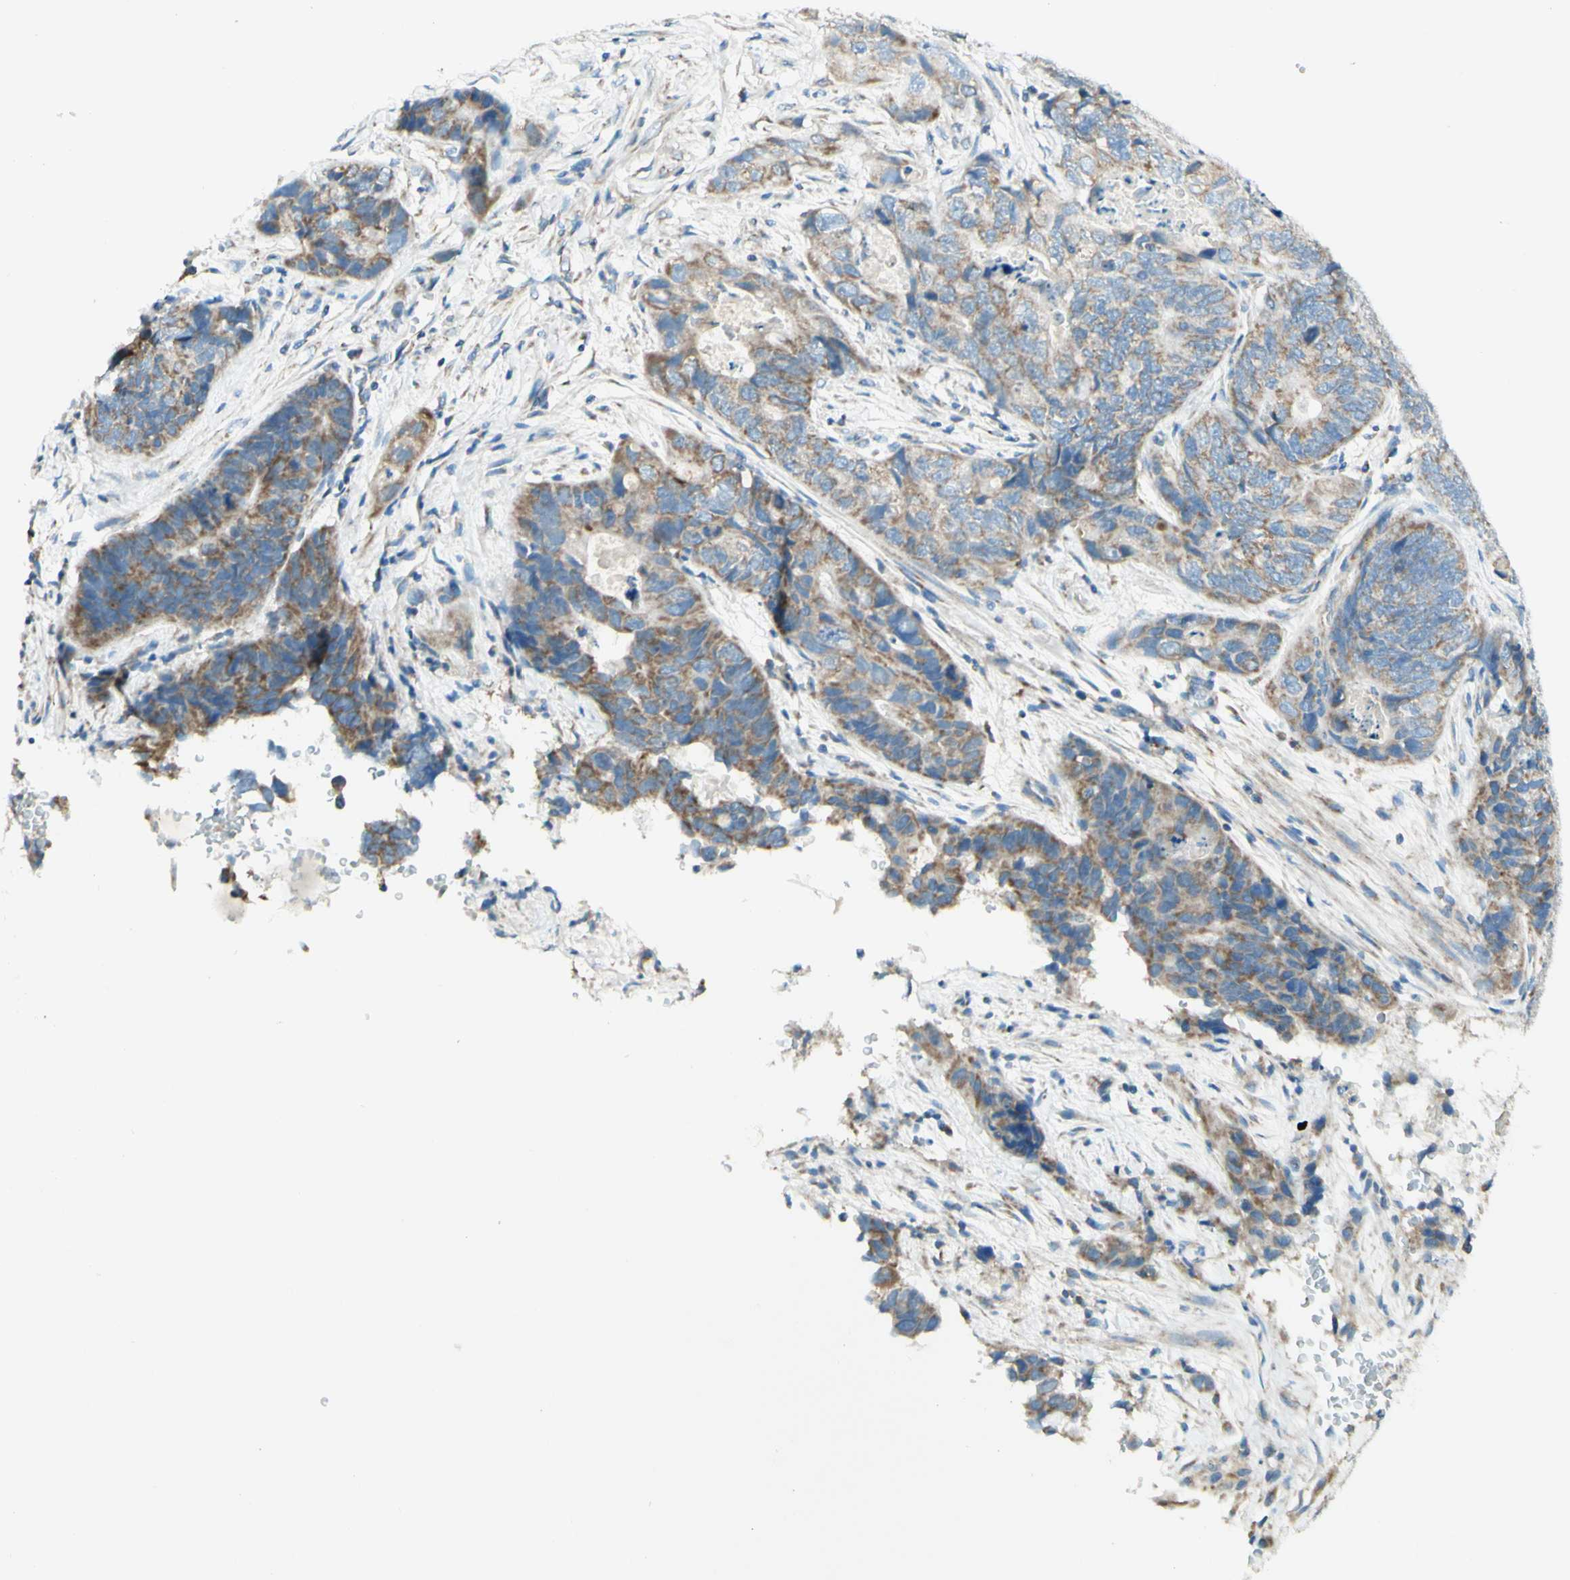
{"staining": {"intensity": "moderate", "quantity": ">75%", "location": "cytoplasmic/membranous"}, "tissue": "stomach cancer", "cell_type": "Tumor cells", "image_type": "cancer", "snomed": [{"axis": "morphology", "description": "Adenocarcinoma, NOS"}, {"axis": "topography", "description": "Stomach"}], "caption": "Immunohistochemical staining of human stomach cancer (adenocarcinoma) displays medium levels of moderate cytoplasmic/membranous staining in approximately >75% of tumor cells.", "gene": "ARMC10", "patient": {"sex": "female", "age": 89}}